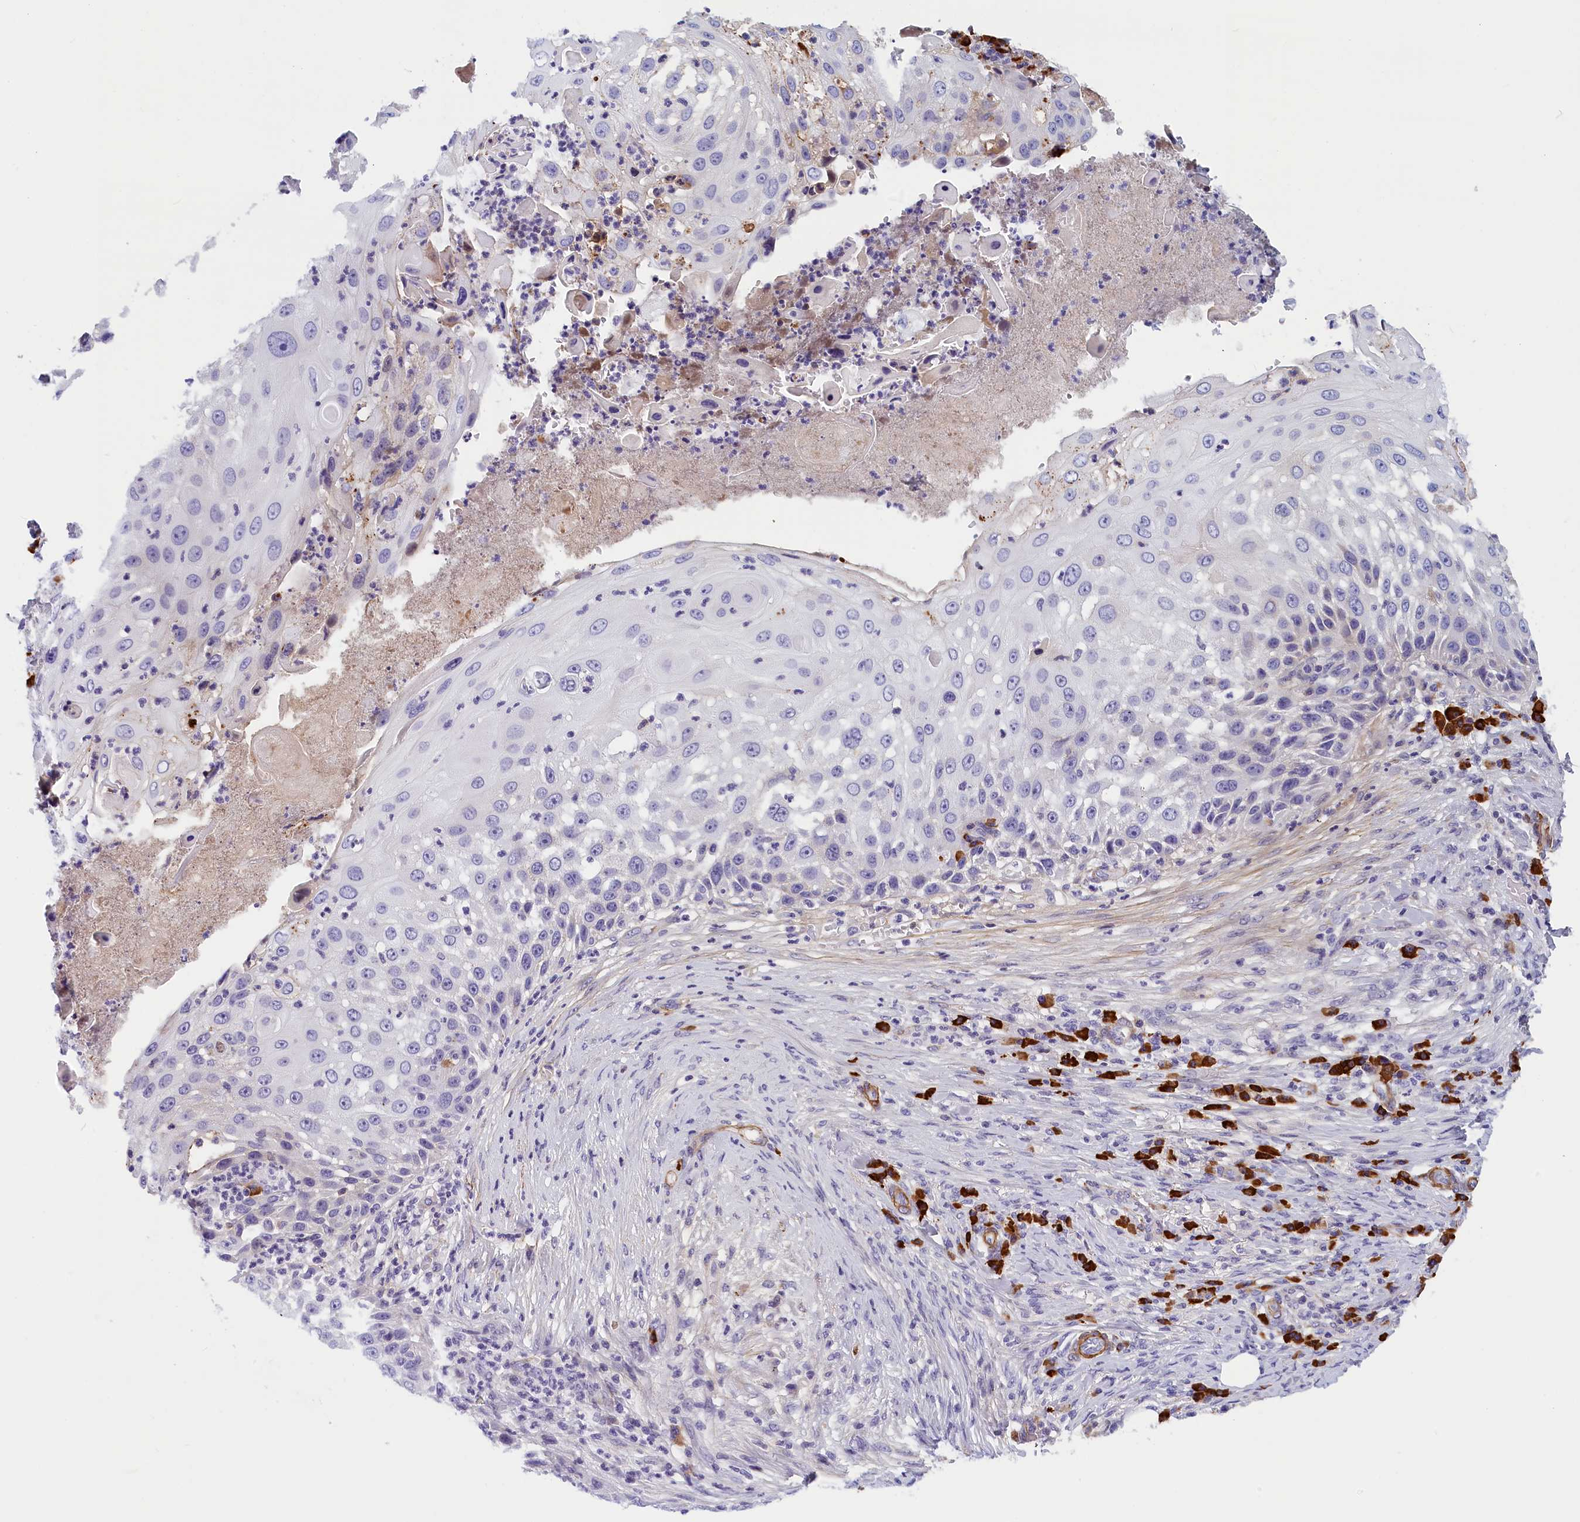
{"staining": {"intensity": "negative", "quantity": "none", "location": "none"}, "tissue": "skin cancer", "cell_type": "Tumor cells", "image_type": "cancer", "snomed": [{"axis": "morphology", "description": "Squamous cell carcinoma, NOS"}, {"axis": "topography", "description": "Skin"}], "caption": "The histopathology image shows no significant expression in tumor cells of skin cancer (squamous cell carcinoma).", "gene": "BCL2L13", "patient": {"sex": "female", "age": 44}}